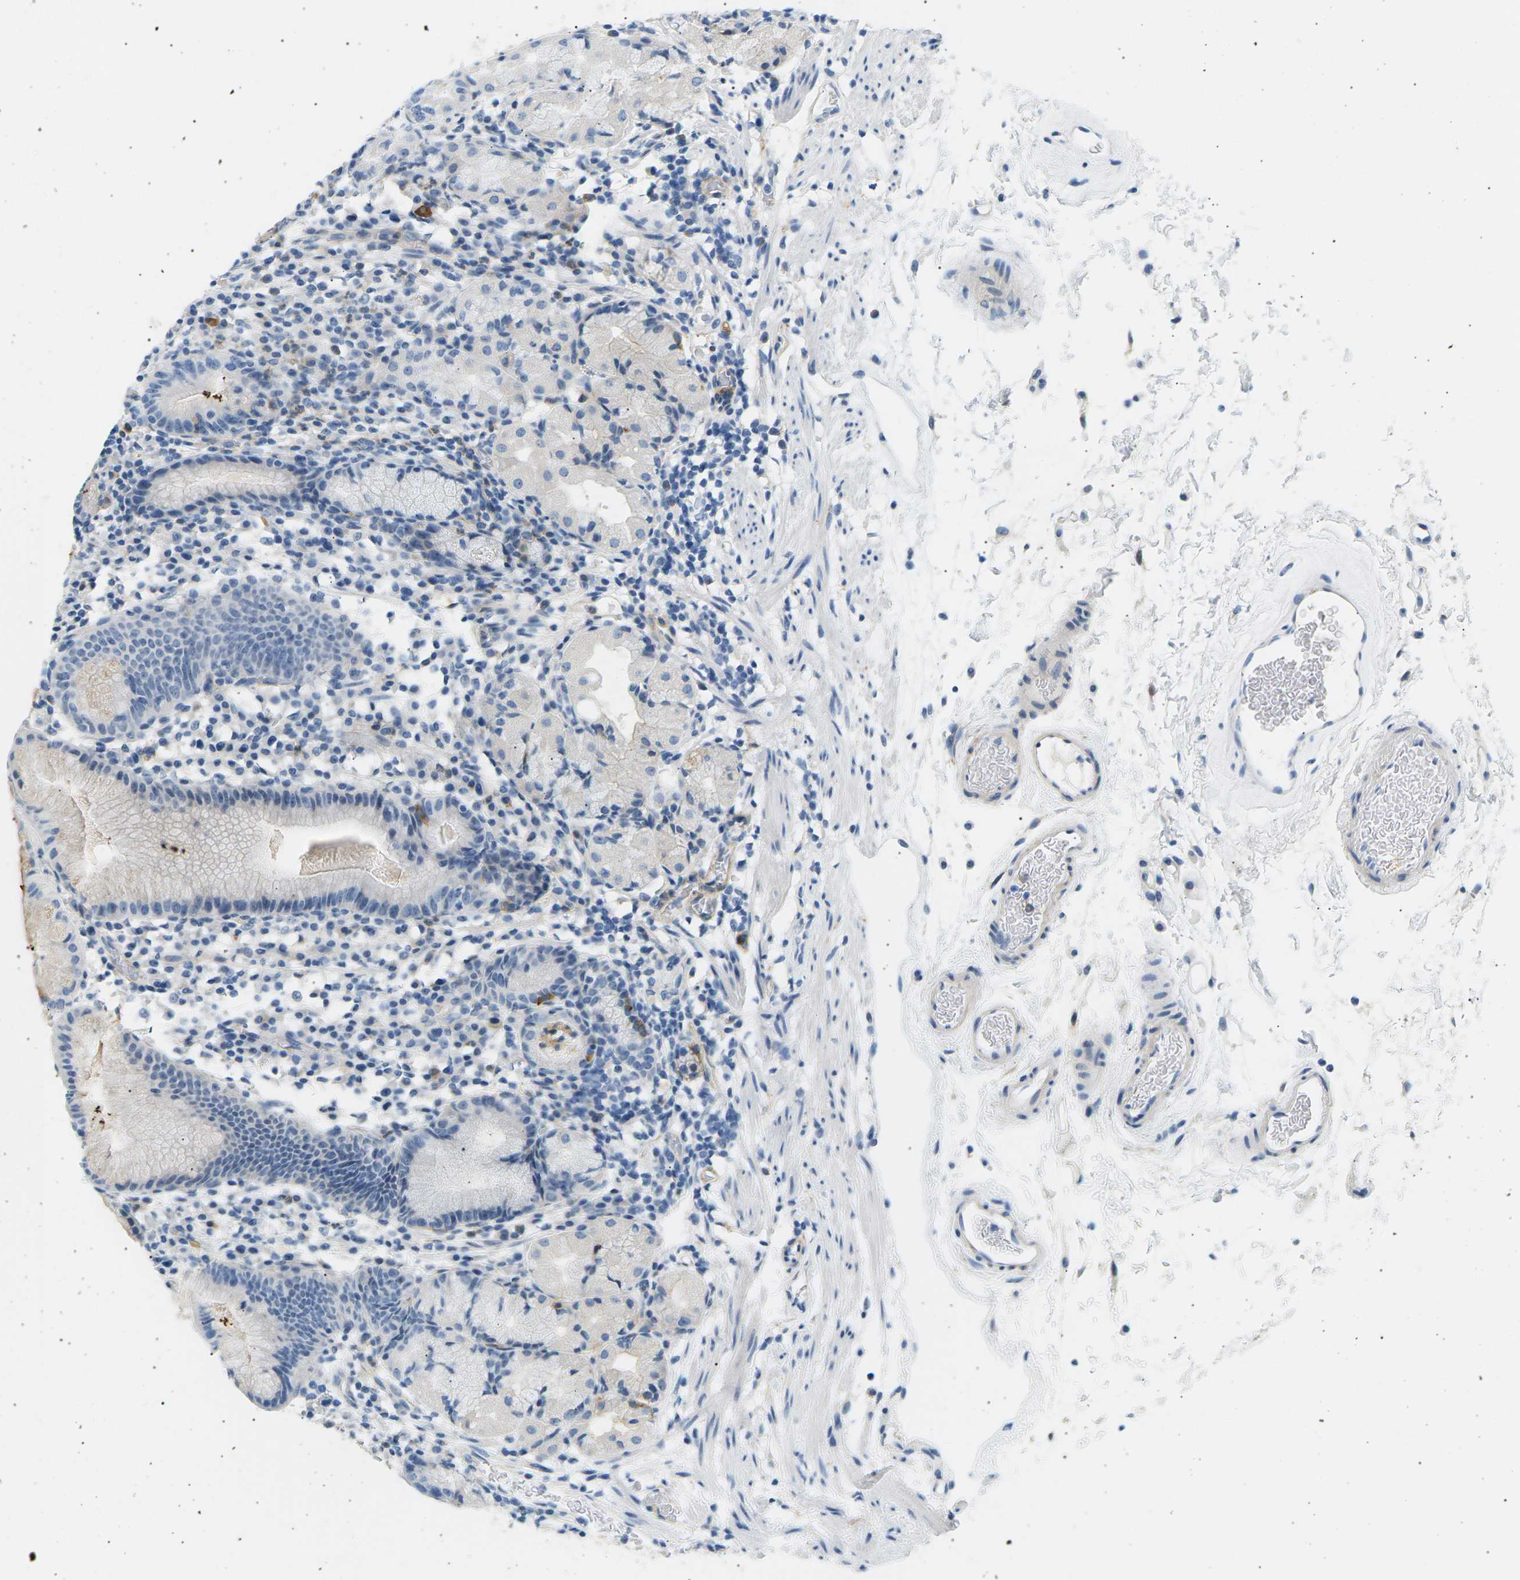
{"staining": {"intensity": "negative", "quantity": "none", "location": "none"}, "tissue": "stomach", "cell_type": "Glandular cells", "image_type": "normal", "snomed": [{"axis": "morphology", "description": "Normal tissue, NOS"}, {"axis": "topography", "description": "Stomach"}, {"axis": "topography", "description": "Stomach, lower"}], "caption": "Glandular cells show no significant protein staining in unremarkable stomach. (Immunohistochemistry, brightfield microscopy, high magnification).", "gene": "SEPTIN5", "patient": {"sex": "female", "age": 75}}